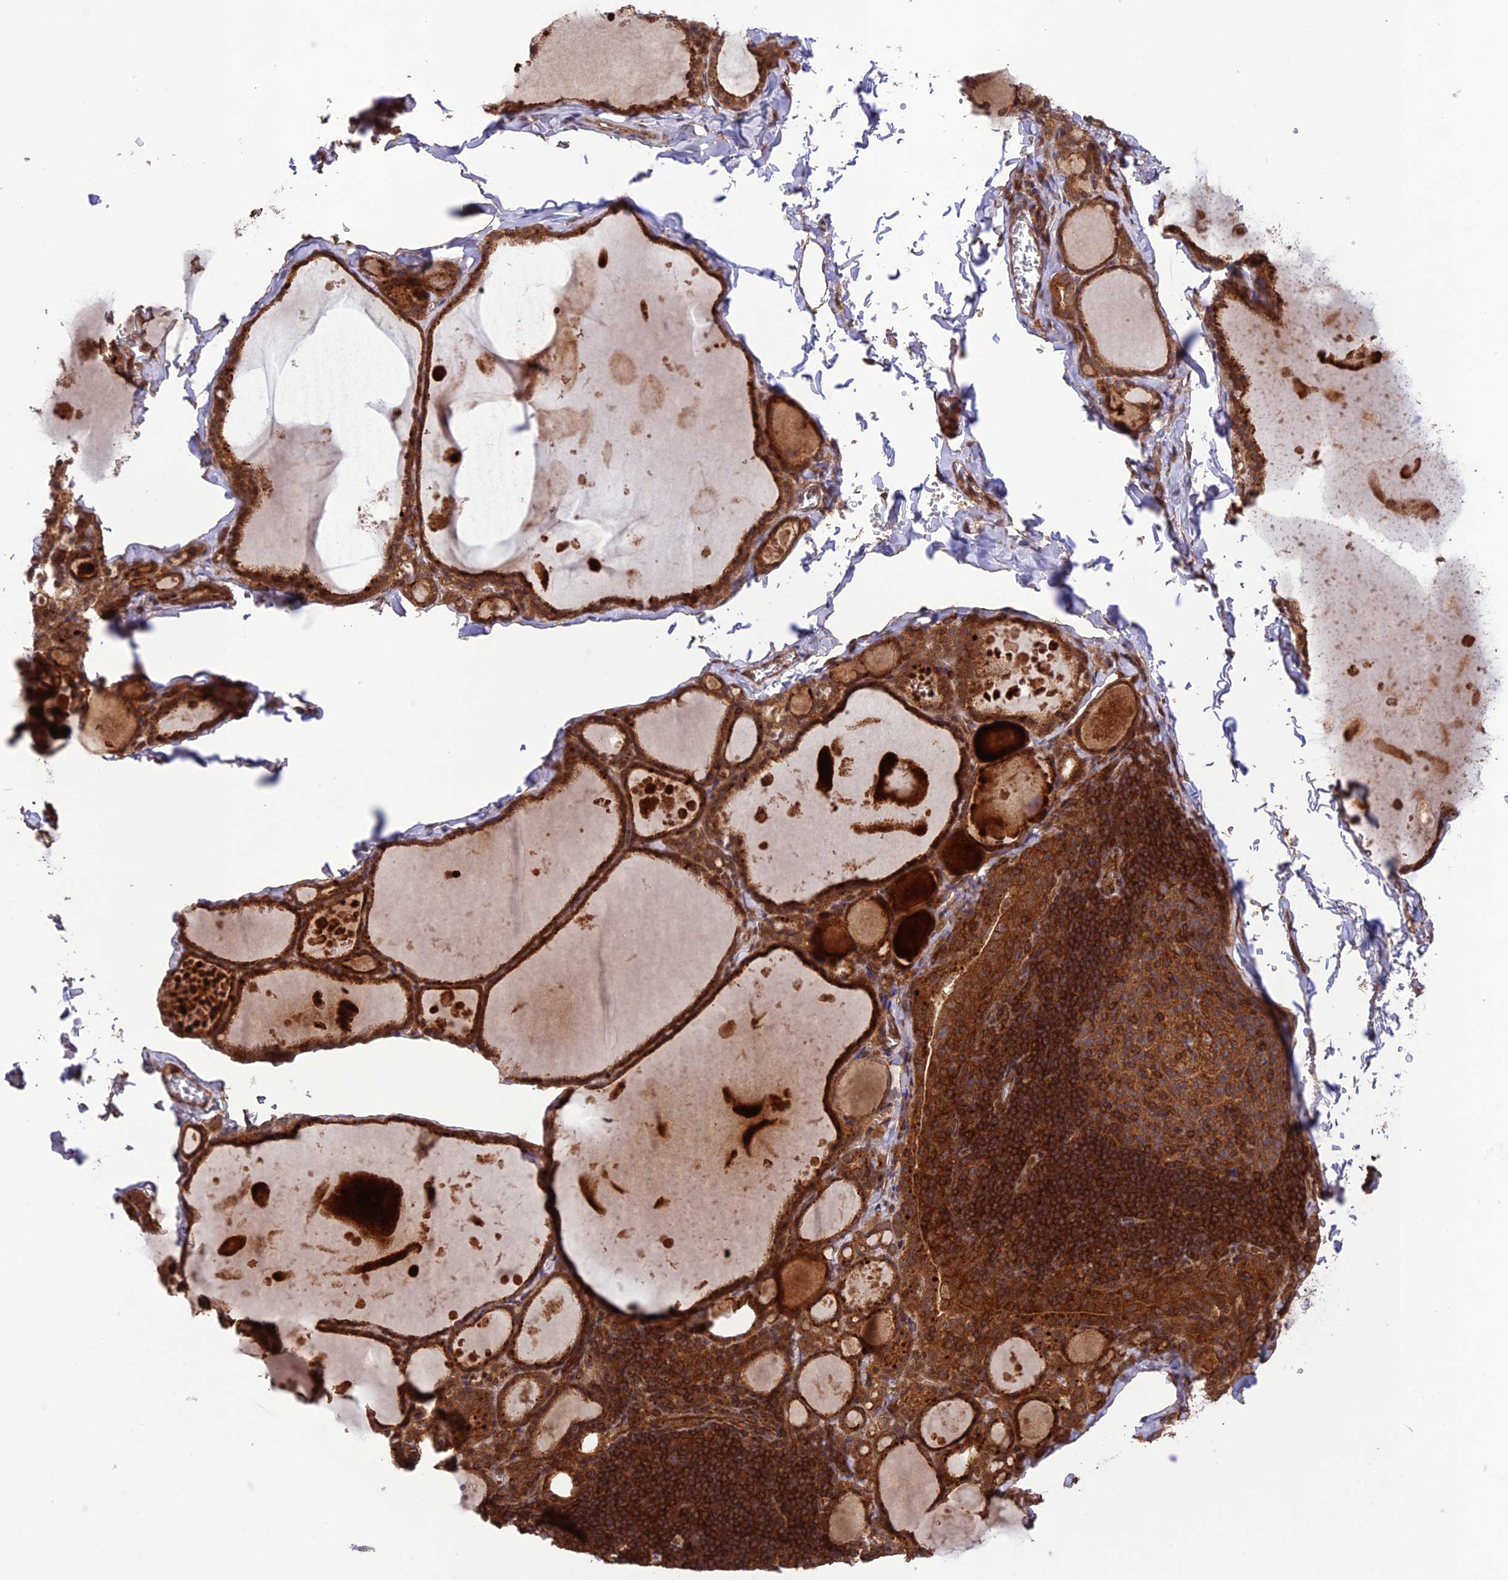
{"staining": {"intensity": "strong", "quantity": ">75%", "location": "cytoplasmic/membranous"}, "tissue": "thyroid gland", "cell_type": "Glandular cells", "image_type": "normal", "snomed": [{"axis": "morphology", "description": "Normal tissue, NOS"}, {"axis": "topography", "description": "Thyroid gland"}], "caption": "The photomicrograph reveals immunohistochemical staining of unremarkable thyroid gland. There is strong cytoplasmic/membranous staining is appreciated in approximately >75% of glandular cells.", "gene": "FCHSD1", "patient": {"sex": "male", "age": 56}}